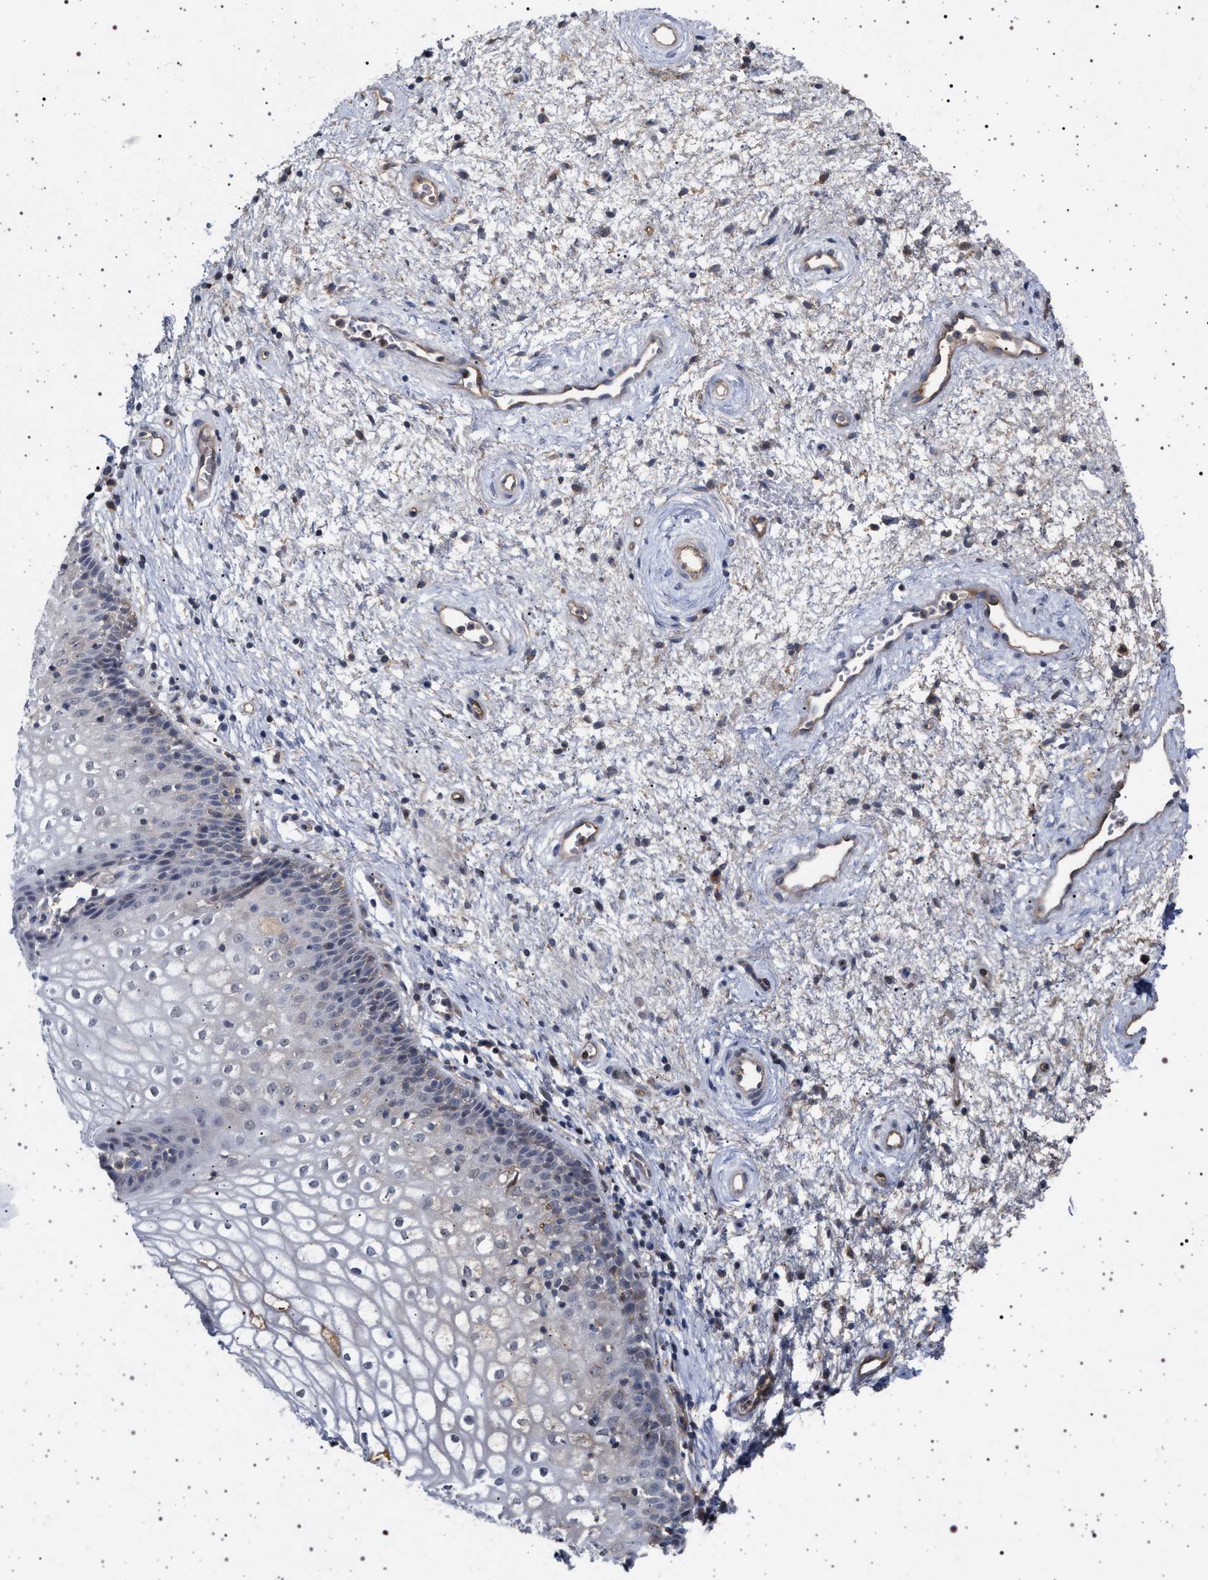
{"staining": {"intensity": "negative", "quantity": "none", "location": "none"}, "tissue": "vagina", "cell_type": "Squamous epithelial cells", "image_type": "normal", "snomed": [{"axis": "morphology", "description": "Normal tissue, NOS"}, {"axis": "topography", "description": "Vagina"}], "caption": "Squamous epithelial cells show no significant protein staining in normal vagina.", "gene": "RBM48", "patient": {"sex": "female", "age": 34}}